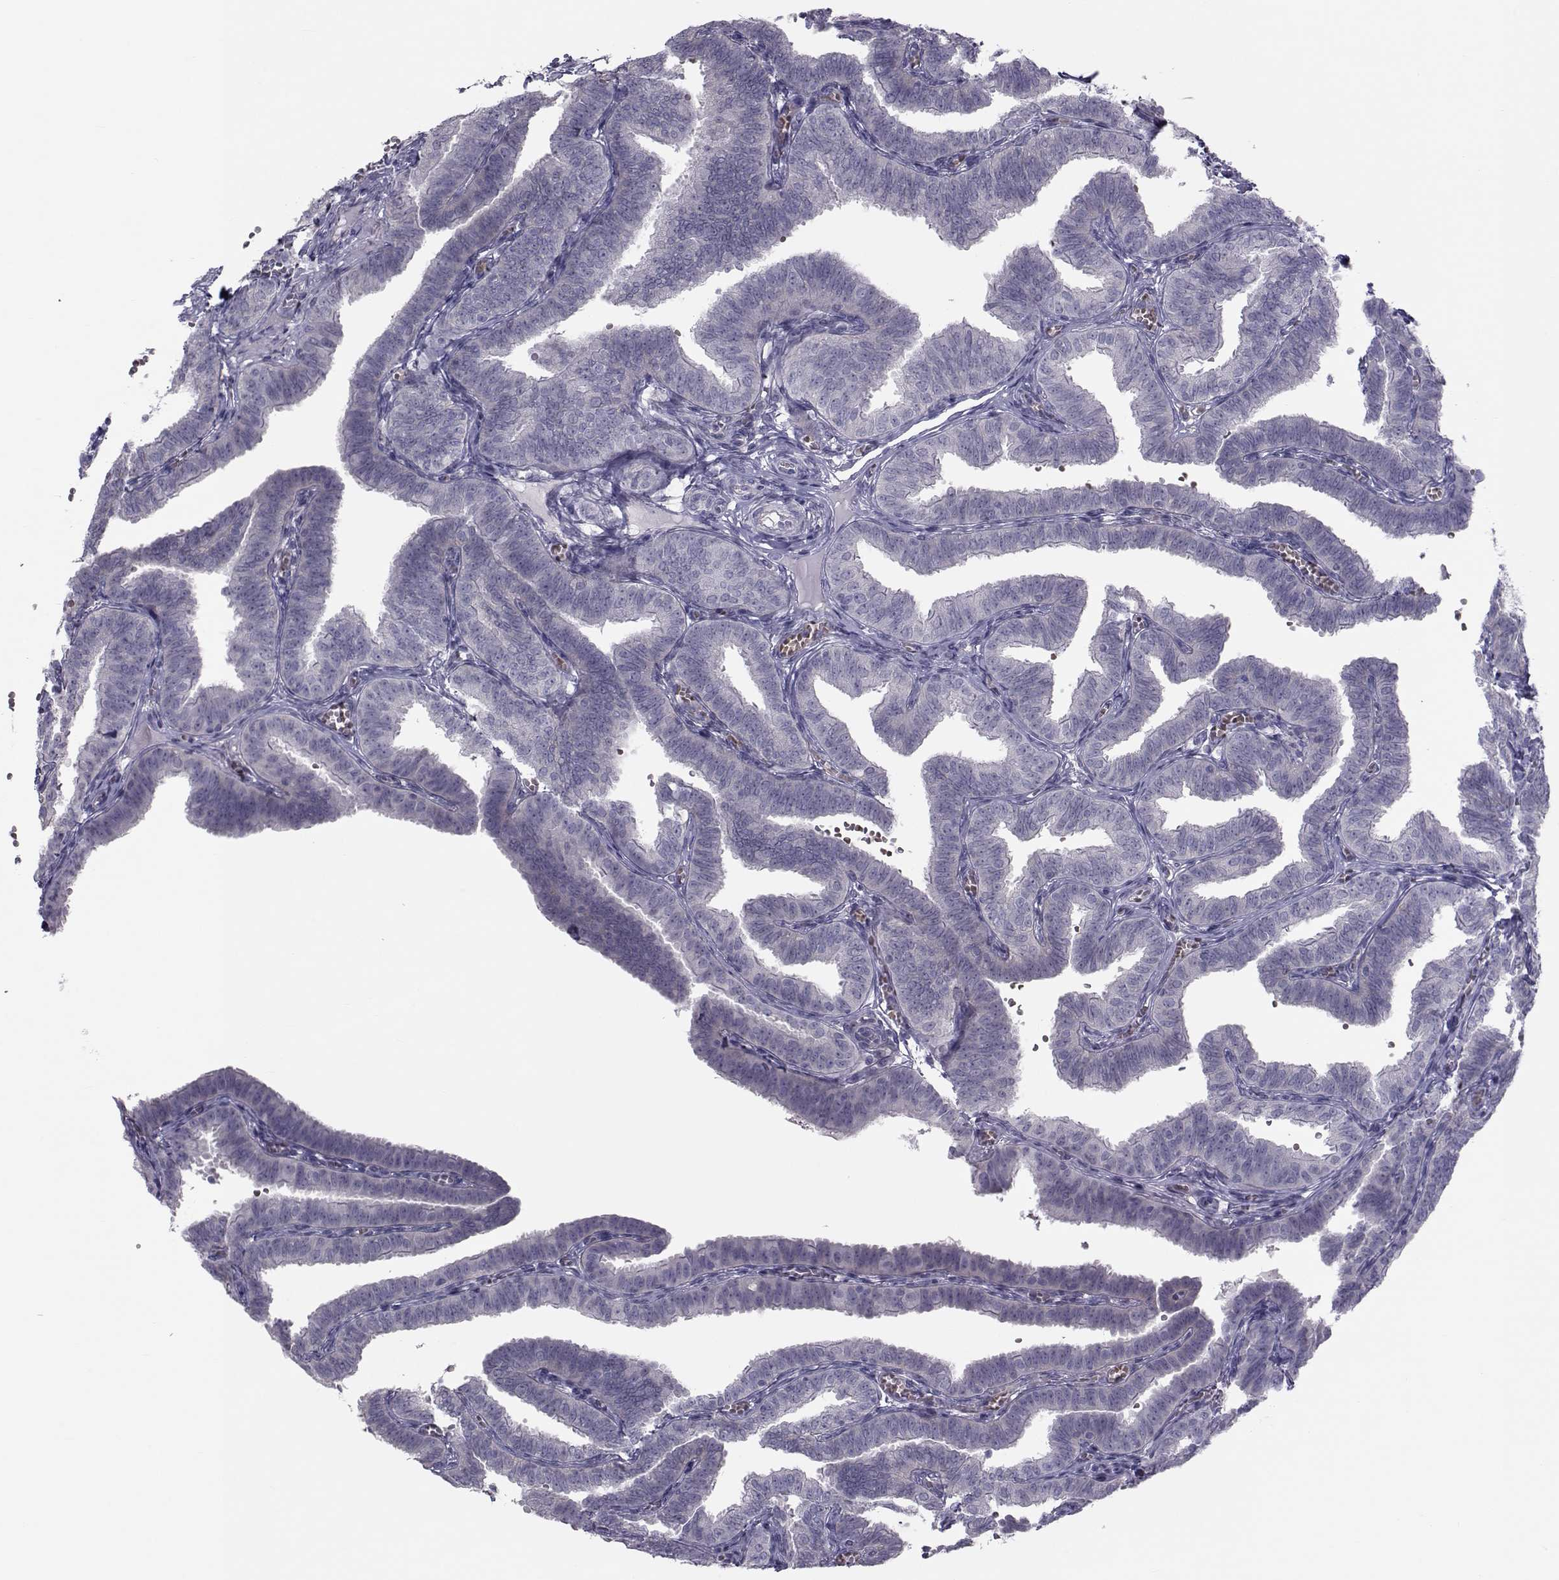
{"staining": {"intensity": "negative", "quantity": "none", "location": "none"}, "tissue": "fallopian tube", "cell_type": "Glandular cells", "image_type": "normal", "snomed": [{"axis": "morphology", "description": "Normal tissue, NOS"}, {"axis": "topography", "description": "Fallopian tube"}], "caption": "Protein analysis of benign fallopian tube demonstrates no significant expression in glandular cells.", "gene": "GARIN3", "patient": {"sex": "female", "age": 25}}